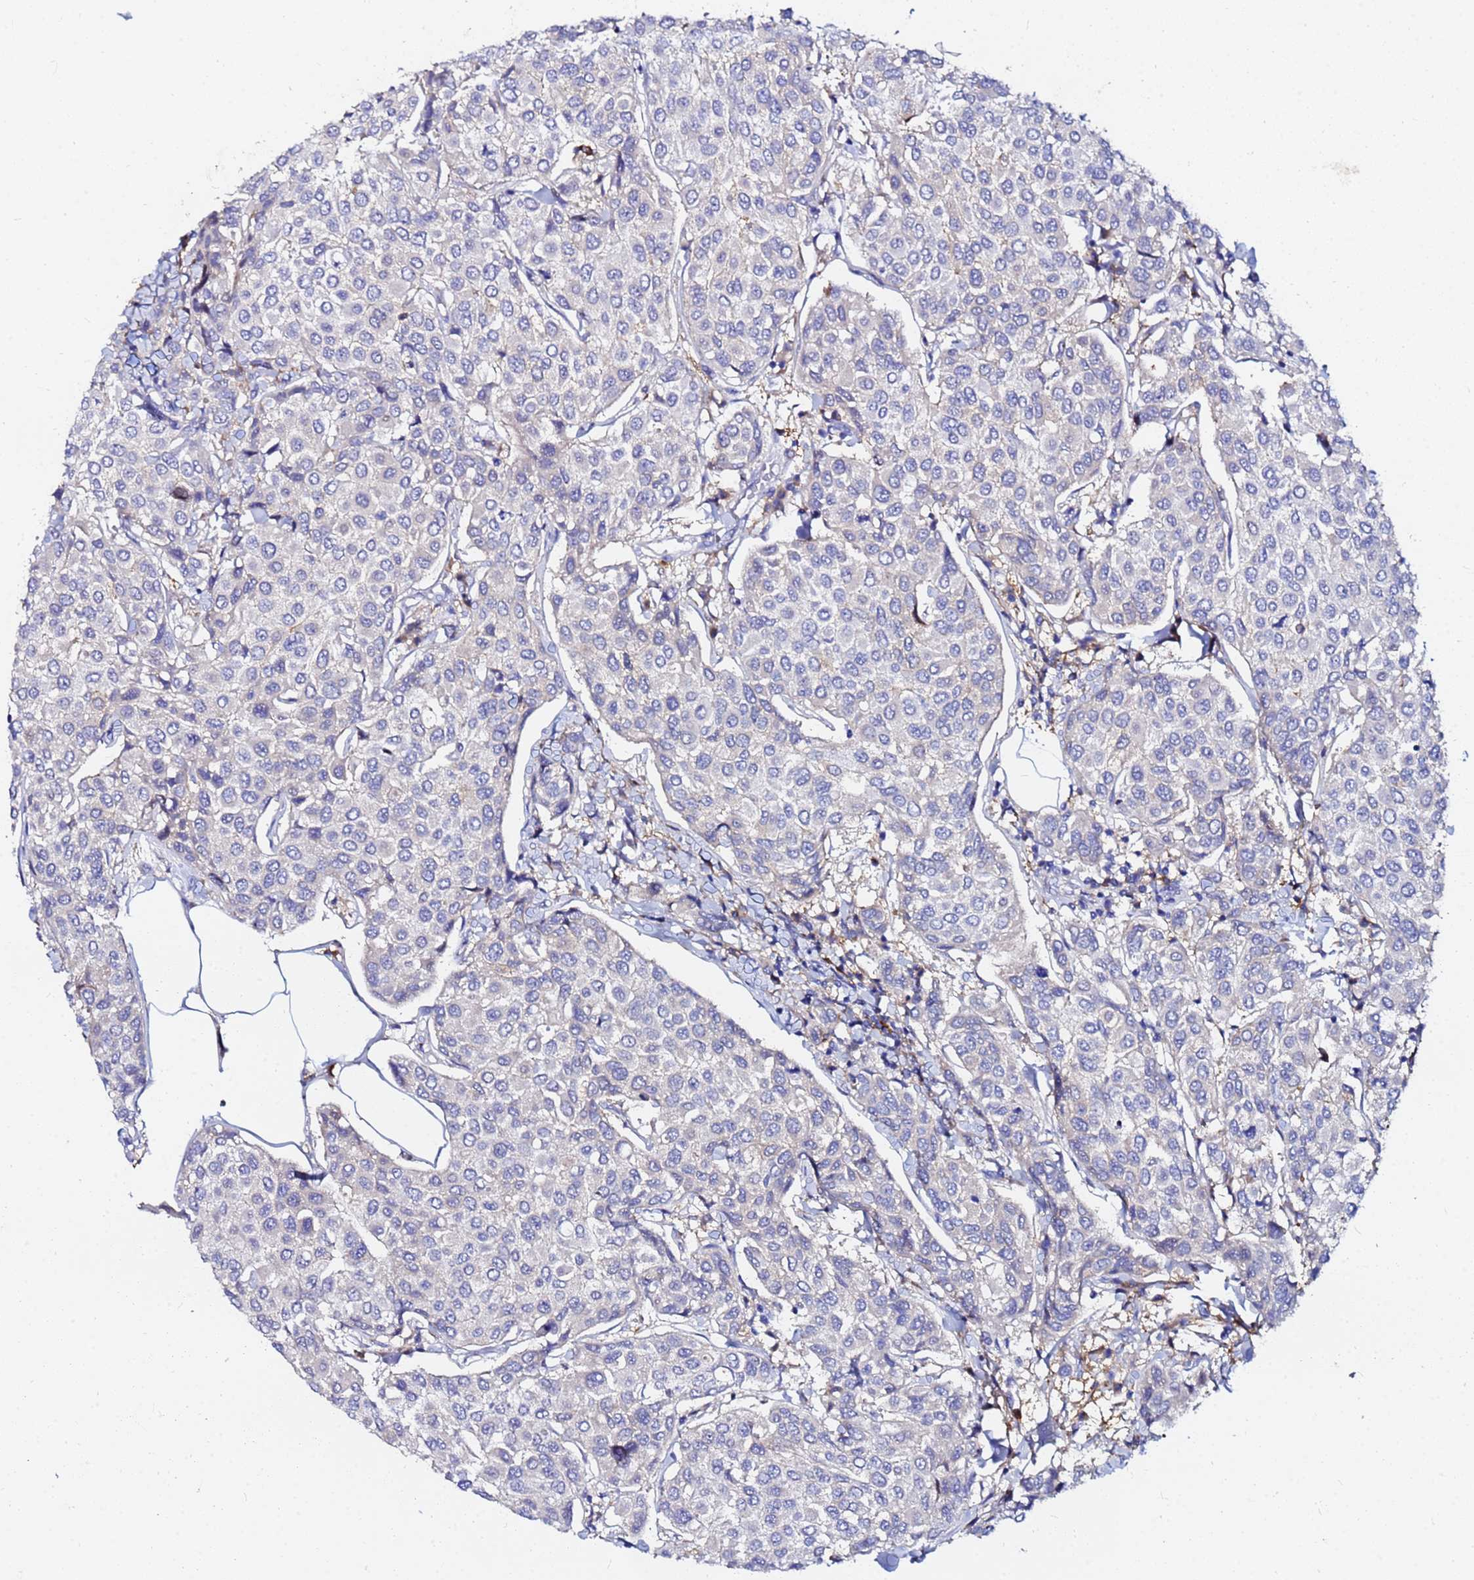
{"staining": {"intensity": "negative", "quantity": "none", "location": "none"}, "tissue": "breast cancer", "cell_type": "Tumor cells", "image_type": "cancer", "snomed": [{"axis": "morphology", "description": "Duct carcinoma"}, {"axis": "topography", "description": "Breast"}], "caption": "Photomicrograph shows no protein staining in tumor cells of breast infiltrating ductal carcinoma tissue.", "gene": "BASP1", "patient": {"sex": "female", "age": 55}}